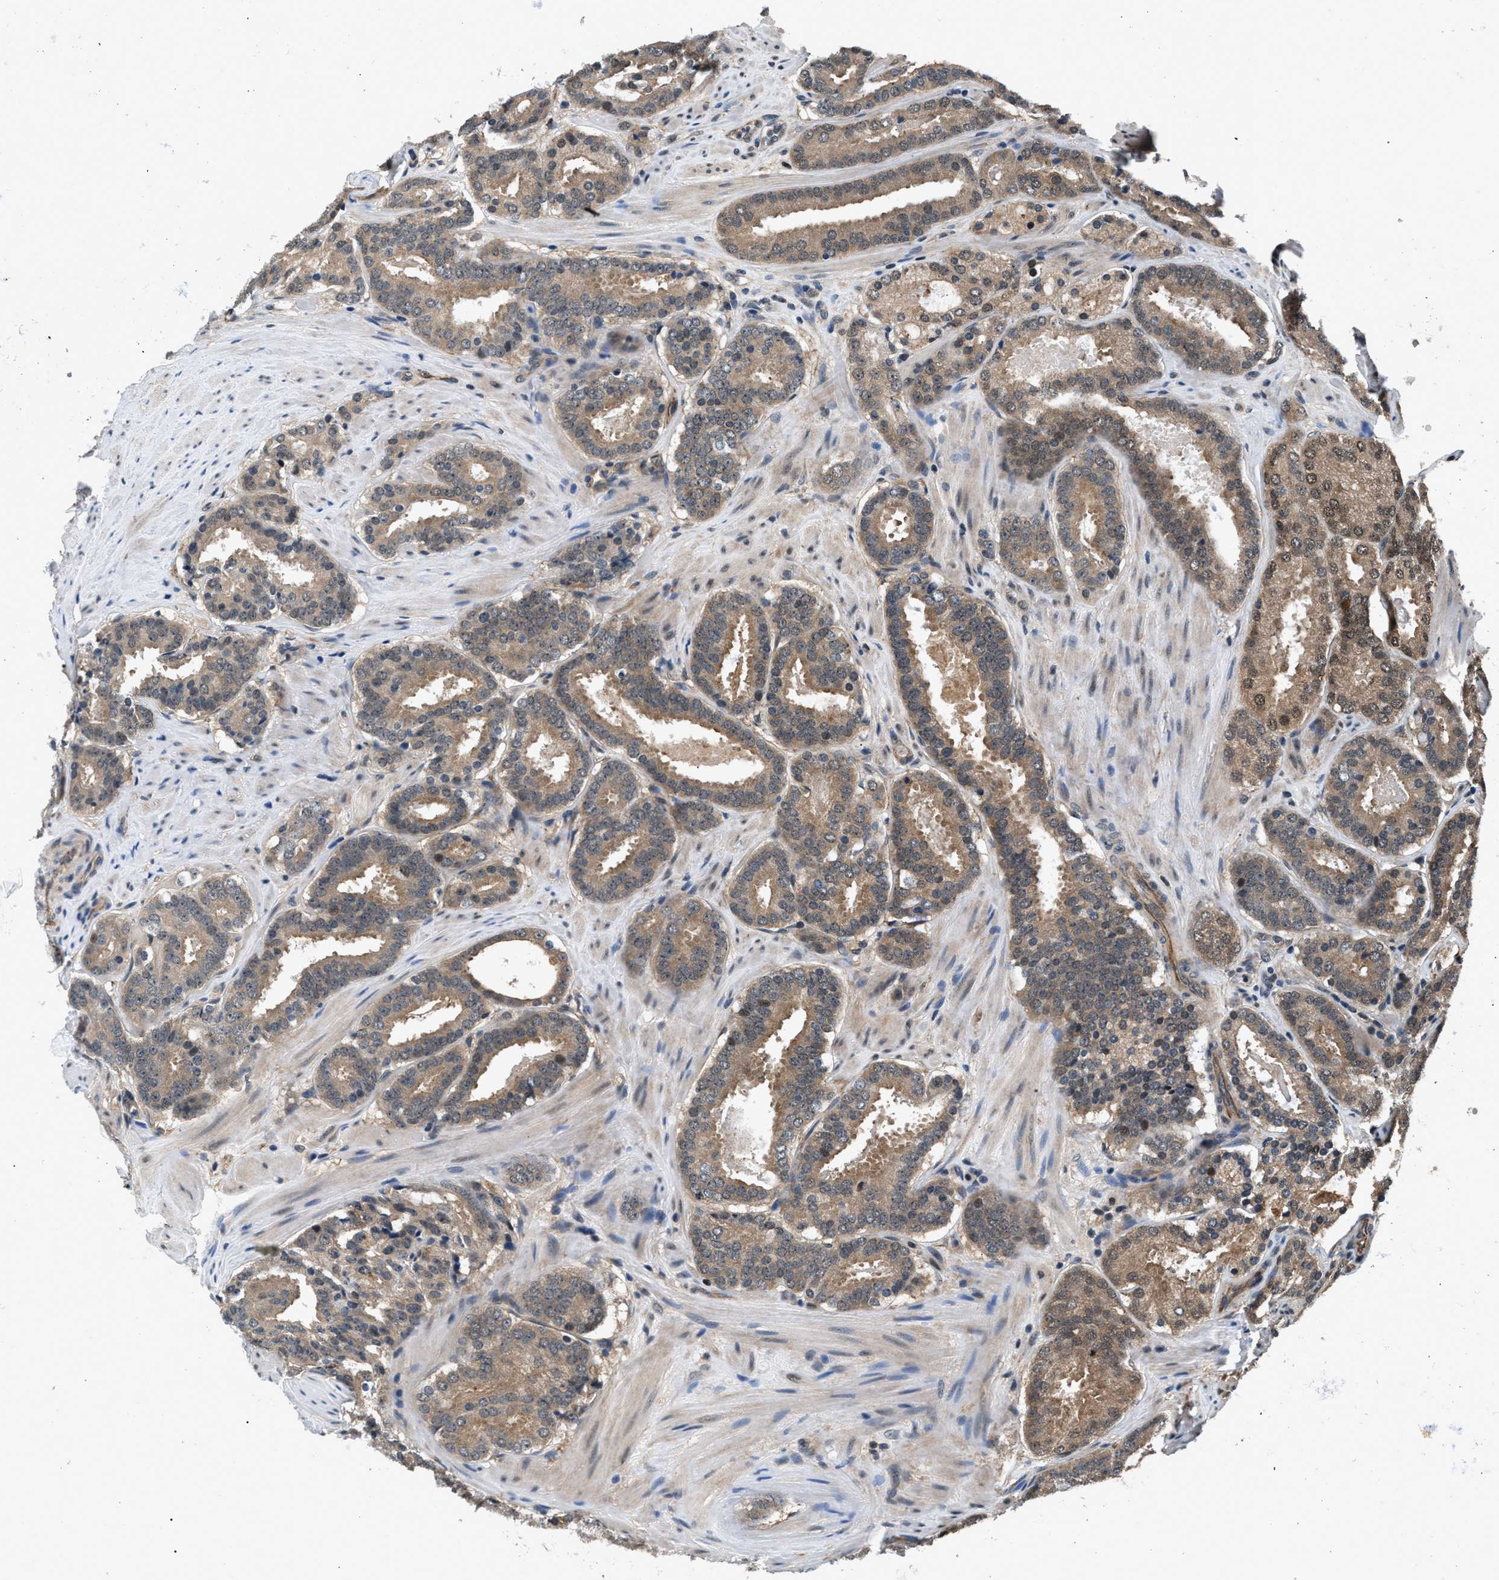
{"staining": {"intensity": "weak", "quantity": ">75%", "location": "cytoplasmic/membranous"}, "tissue": "prostate cancer", "cell_type": "Tumor cells", "image_type": "cancer", "snomed": [{"axis": "morphology", "description": "Adenocarcinoma, Low grade"}, {"axis": "topography", "description": "Prostate"}], "caption": "Prostate cancer was stained to show a protein in brown. There is low levels of weak cytoplasmic/membranous expression in approximately >75% of tumor cells.", "gene": "RBM33", "patient": {"sex": "male", "age": 69}}